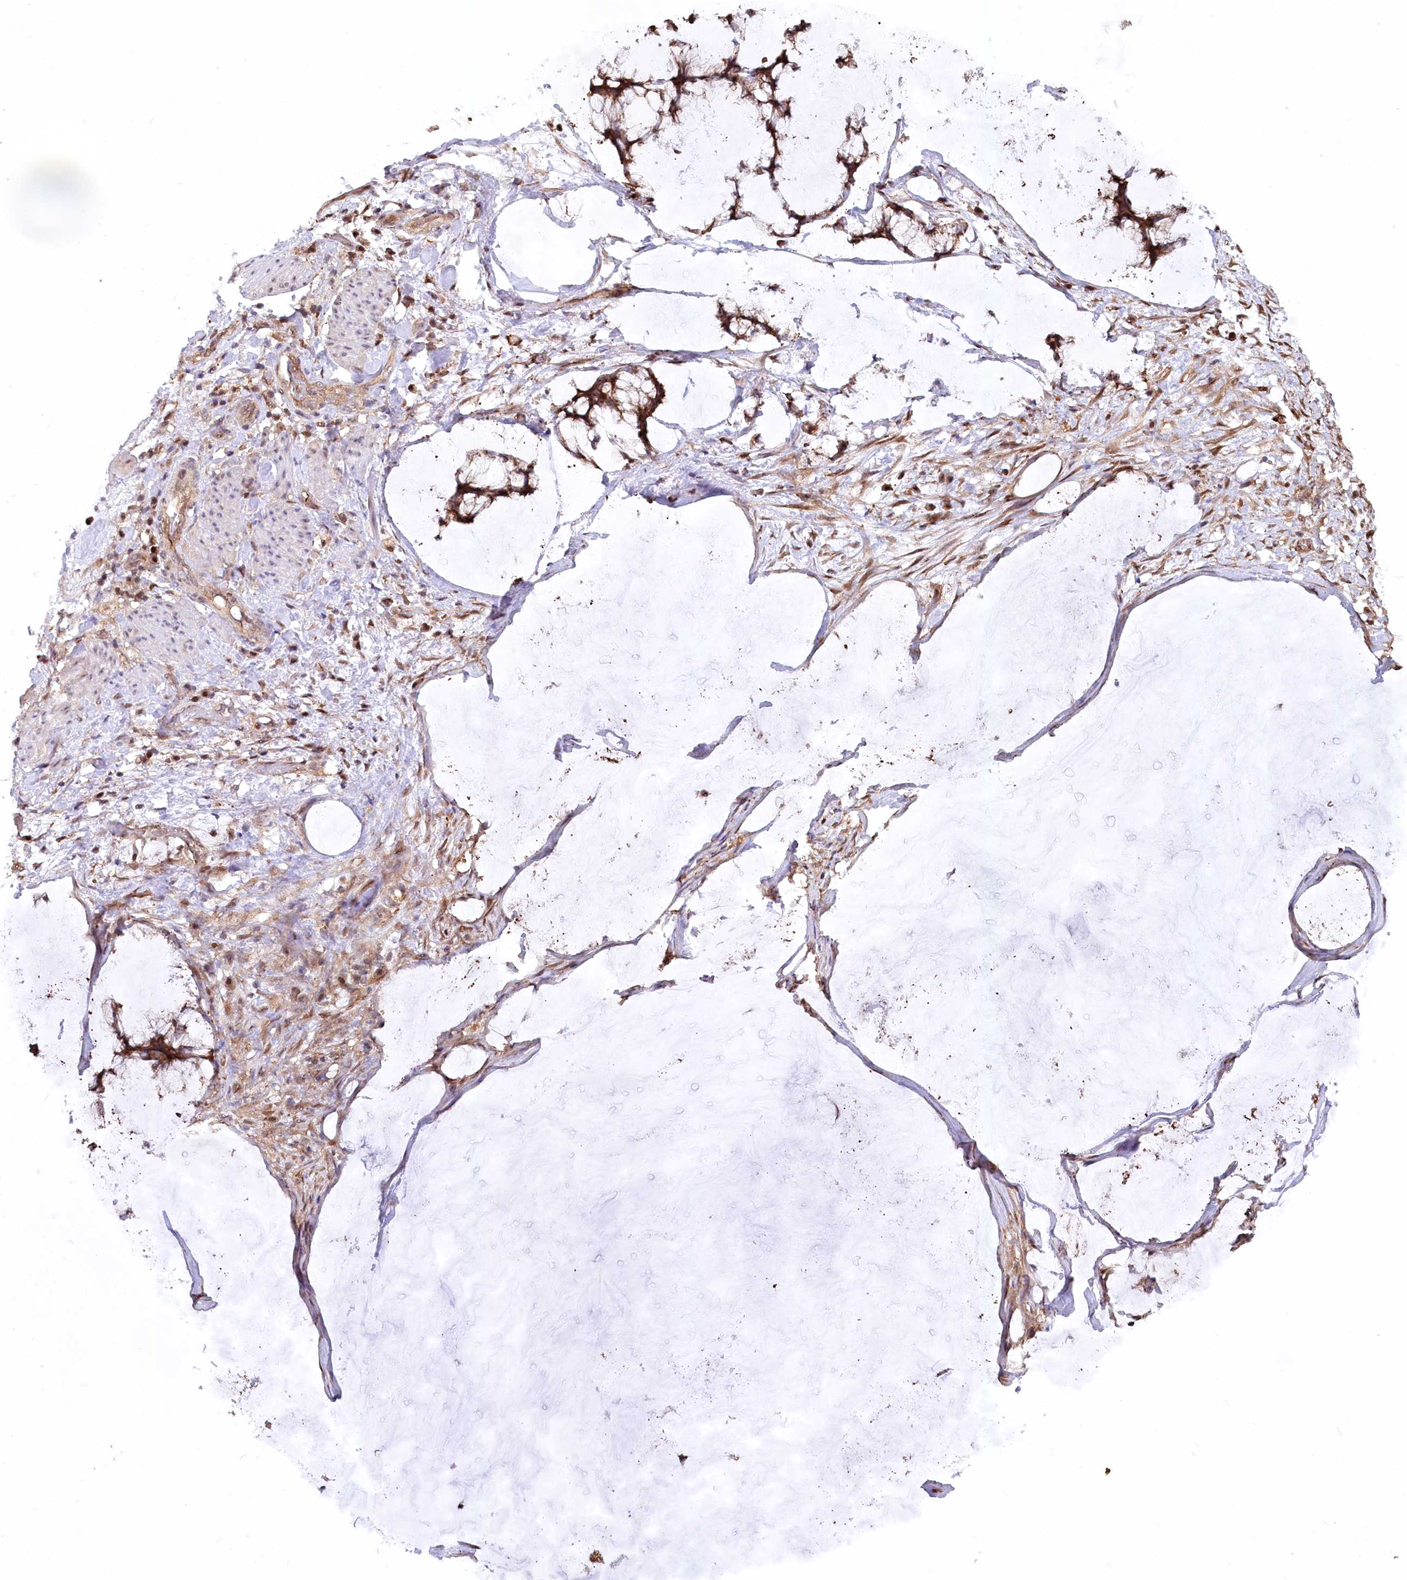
{"staining": {"intensity": "moderate", "quantity": ">75%", "location": "cytoplasmic/membranous"}, "tissue": "ovarian cancer", "cell_type": "Tumor cells", "image_type": "cancer", "snomed": [{"axis": "morphology", "description": "Cystadenocarcinoma, mucinous, NOS"}, {"axis": "topography", "description": "Ovary"}], "caption": "Immunohistochemistry (IHC) photomicrograph of human ovarian mucinous cystadenocarcinoma stained for a protein (brown), which reveals medium levels of moderate cytoplasmic/membranous positivity in about >75% of tumor cells.", "gene": "PSMA1", "patient": {"sex": "female", "age": 42}}